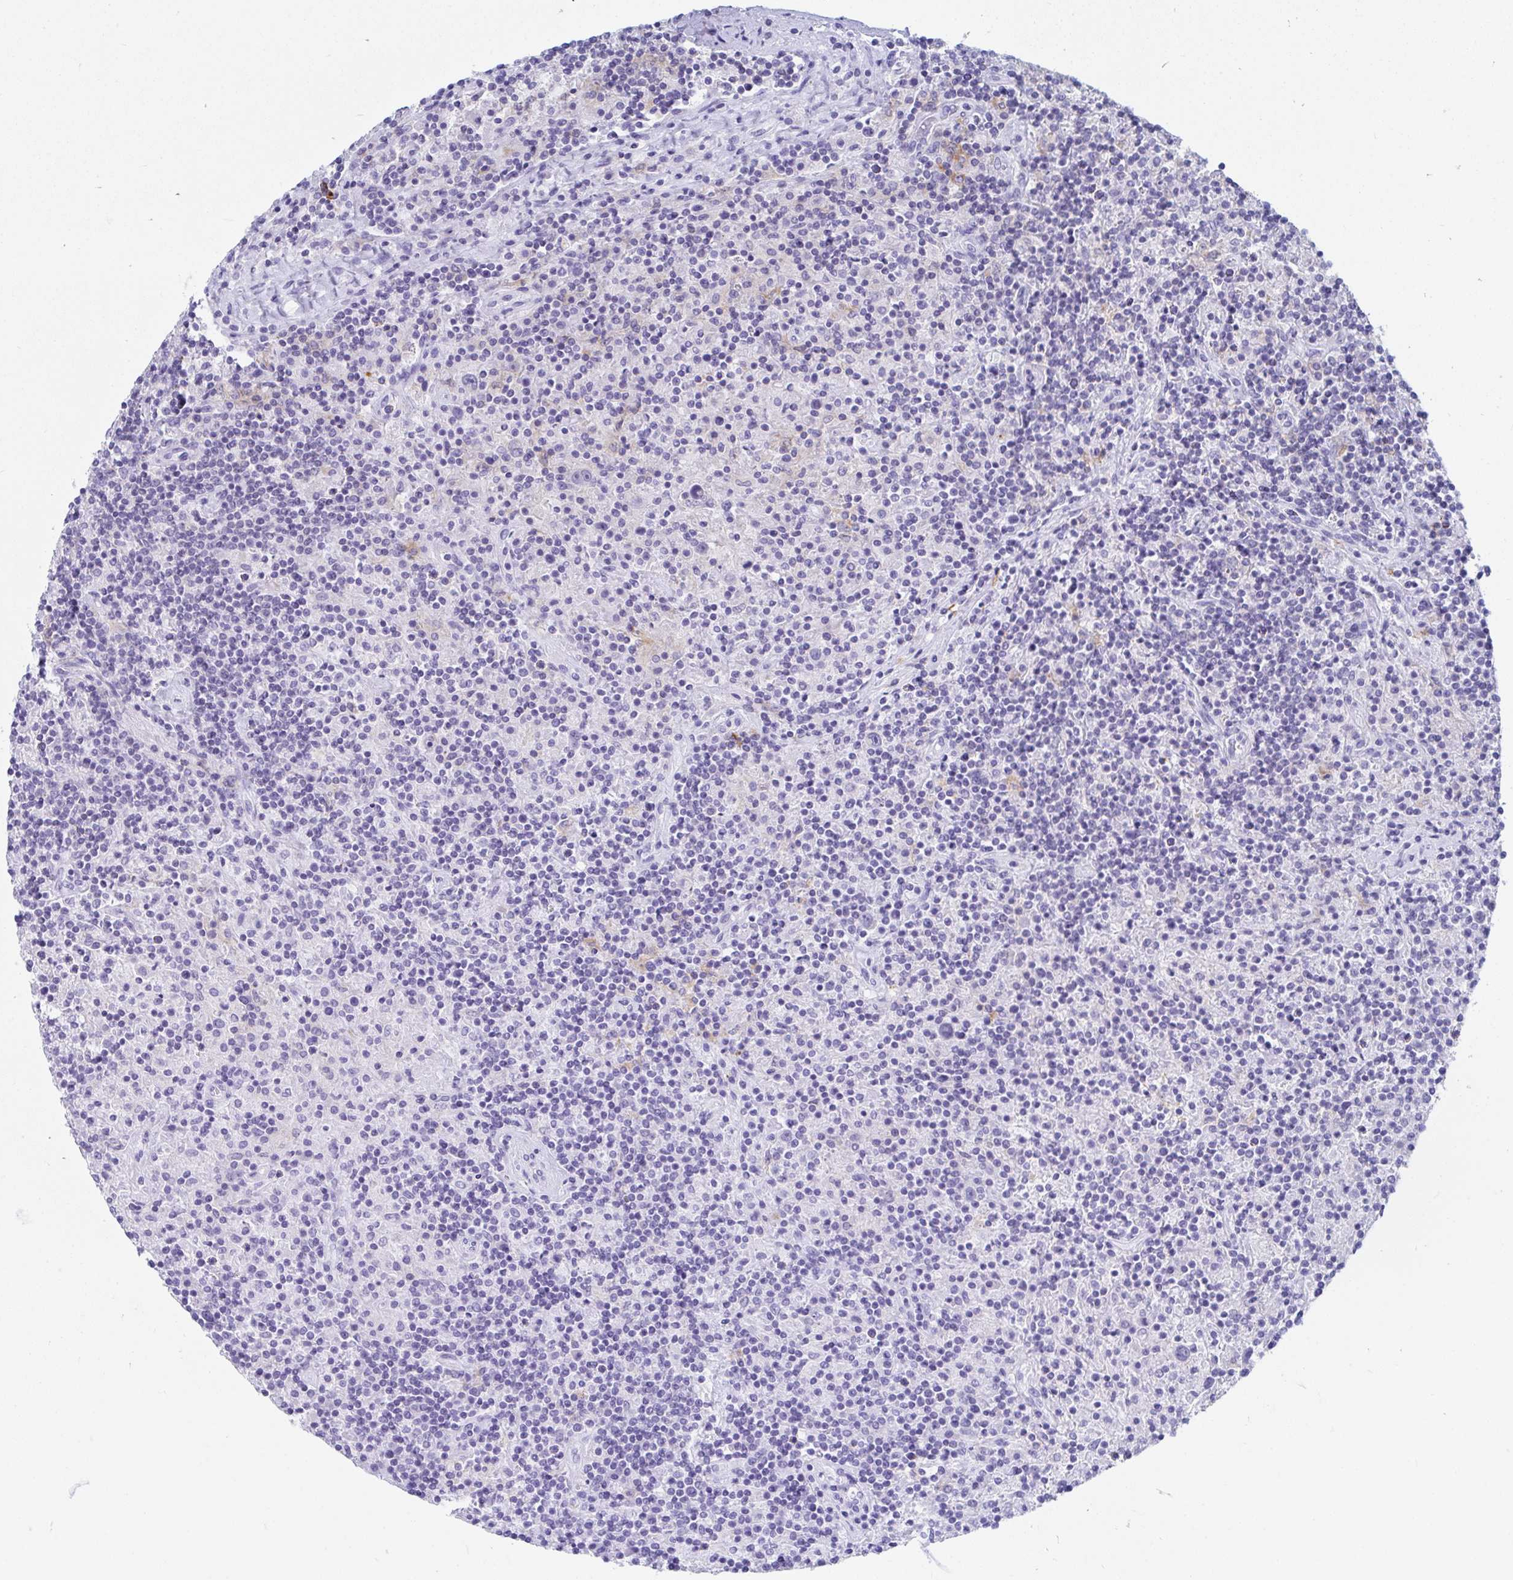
{"staining": {"intensity": "negative", "quantity": "none", "location": "none"}, "tissue": "lymphoma", "cell_type": "Tumor cells", "image_type": "cancer", "snomed": [{"axis": "morphology", "description": "Hodgkin's disease, NOS"}, {"axis": "topography", "description": "Lymph node"}], "caption": "A high-resolution histopathology image shows IHC staining of lymphoma, which shows no significant expression in tumor cells. The staining was performed using DAB to visualize the protein expression in brown, while the nuclei were stained in blue with hematoxylin (Magnification: 20x).", "gene": "FRMD3", "patient": {"sex": "male", "age": 70}}